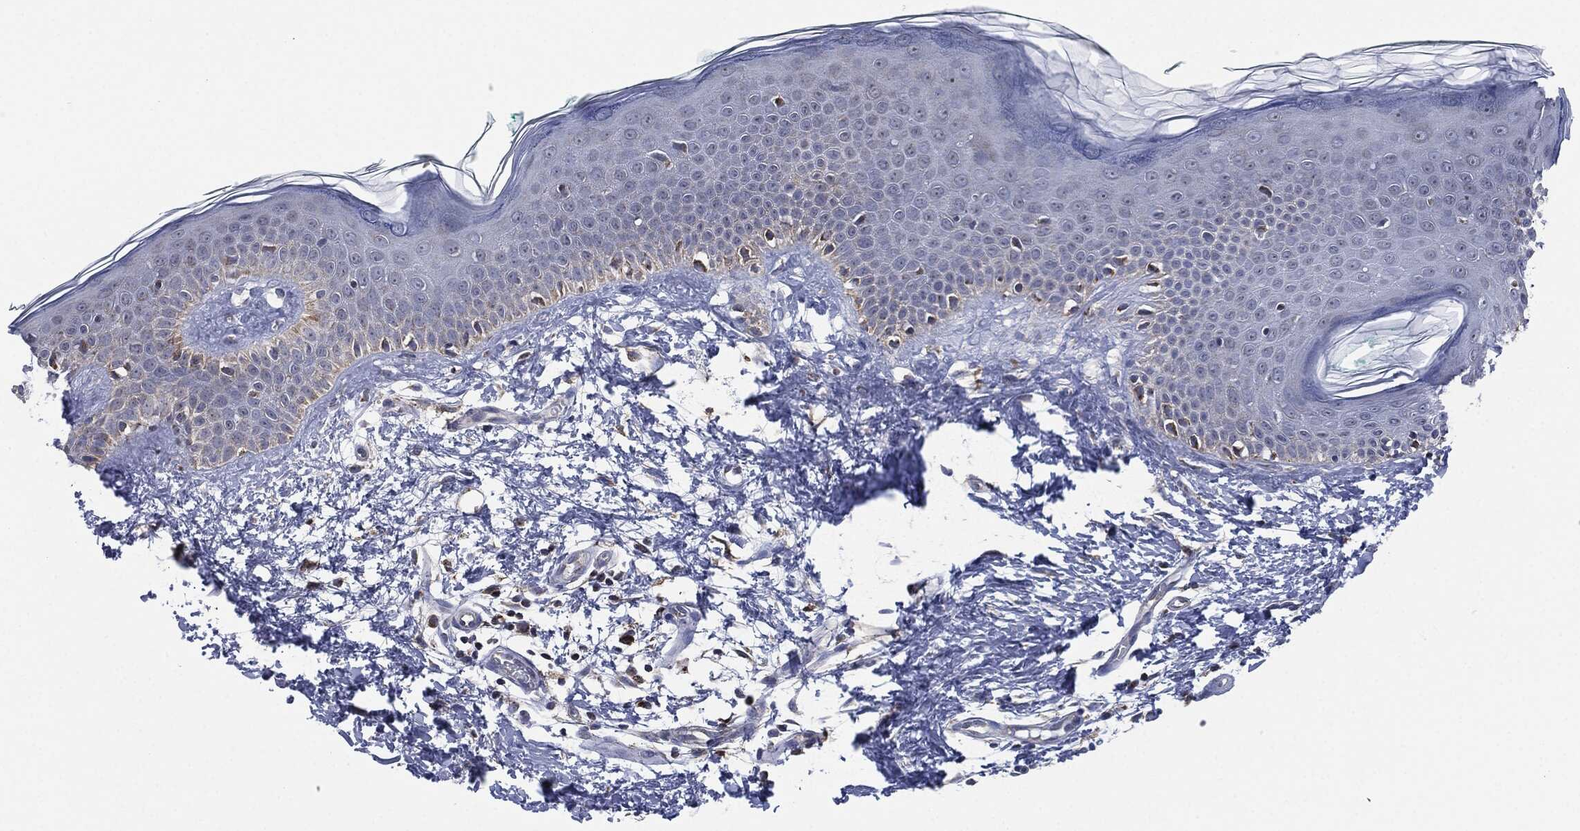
{"staining": {"intensity": "negative", "quantity": "none", "location": "none"}, "tissue": "skin", "cell_type": "Fibroblasts", "image_type": "normal", "snomed": [{"axis": "morphology", "description": "Normal tissue, NOS"}, {"axis": "morphology", "description": "Basal cell carcinoma"}, {"axis": "topography", "description": "Skin"}], "caption": "IHC of normal human skin shows no positivity in fibroblasts.", "gene": "NDUFV2", "patient": {"sex": "male", "age": 33}}